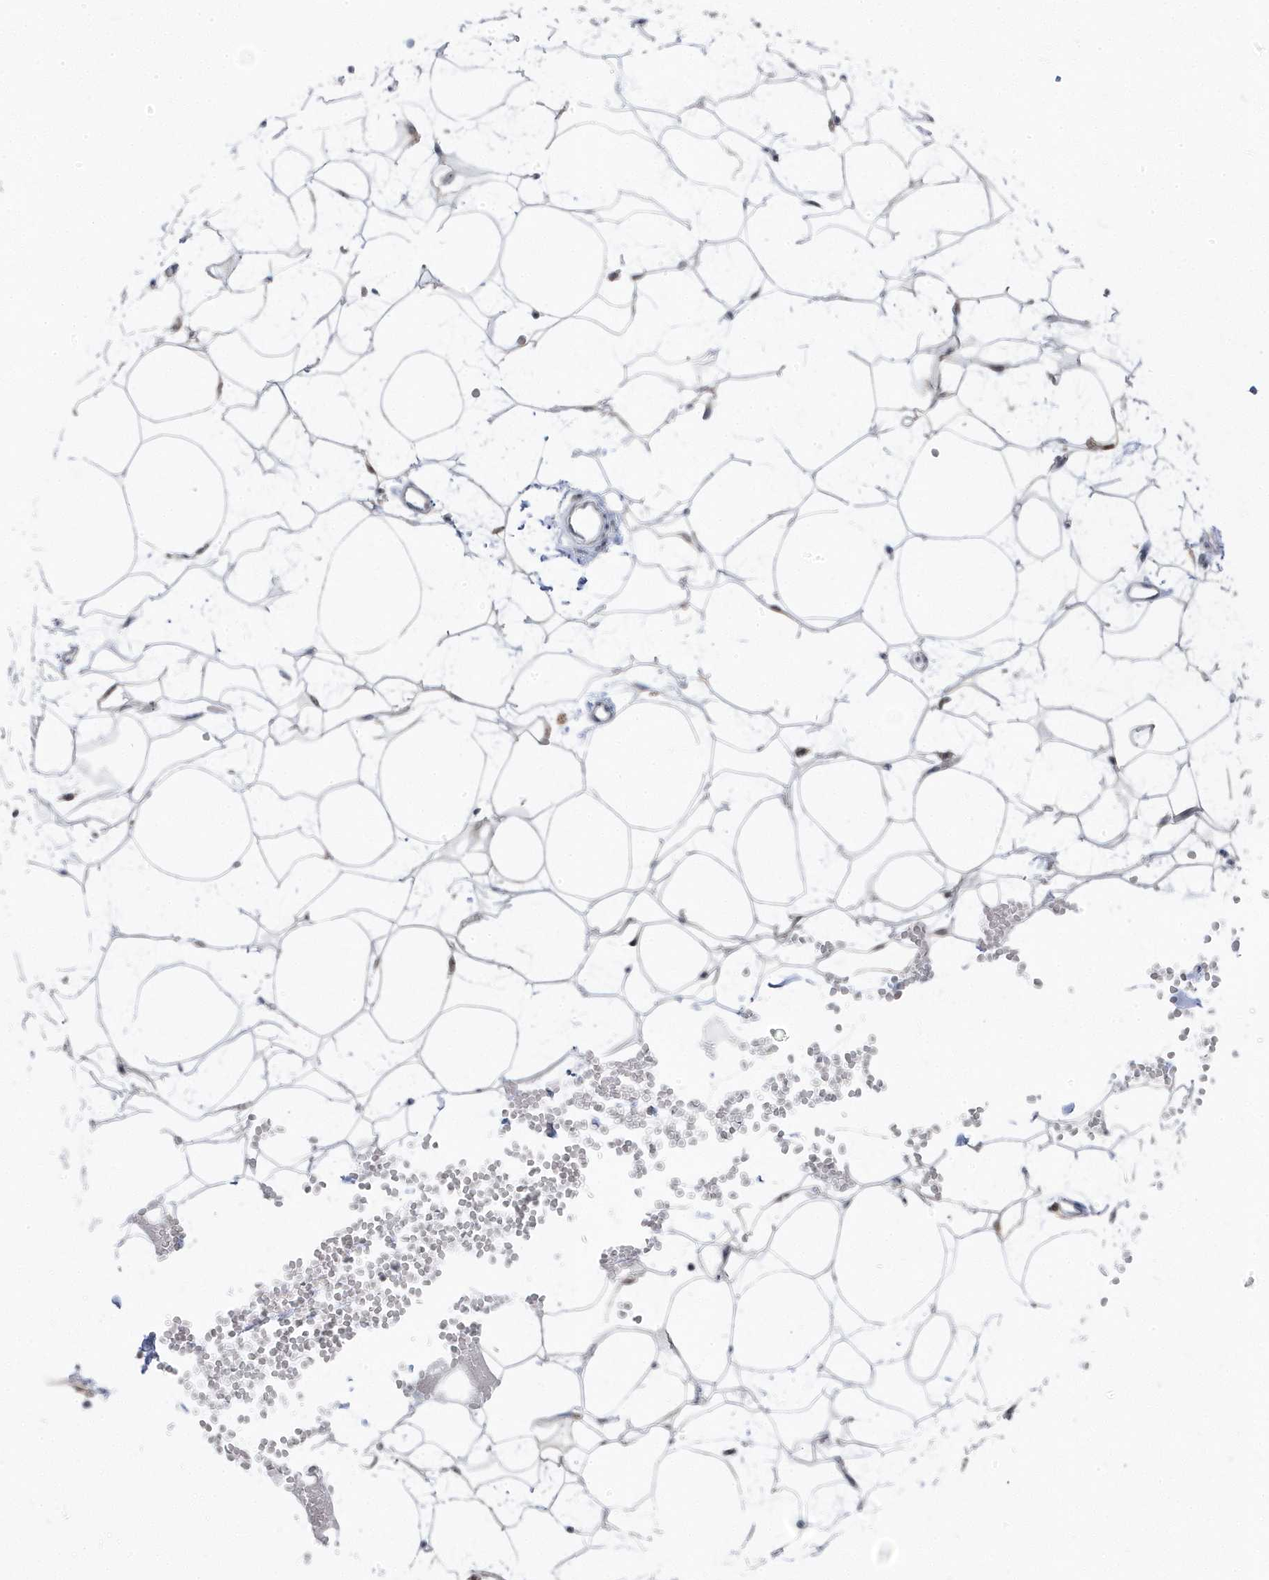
{"staining": {"intensity": "negative", "quantity": "none", "location": "none"}, "tissue": "adipose tissue", "cell_type": "Adipocytes", "image_type": "normal", "snomed": [{"axis": "morphology", "description": "Normal tissue, NOS"}, {"axis": "topography", "description": "Breast"}], "caption": "Immunohistochemistry photomicrograph of benign human adipose tissue stained for a protein (brown), which demonstrates no staining in adipocytes. The staining was performed using DAB (3,3'-diaminobenzidine) to visualize the protein expression in brown, while the nuclei were stained in blue with hematoxylin (Magnification: 20x).", "gene": "TSEN15", "patient": {"sex": "female", "age": 23}}